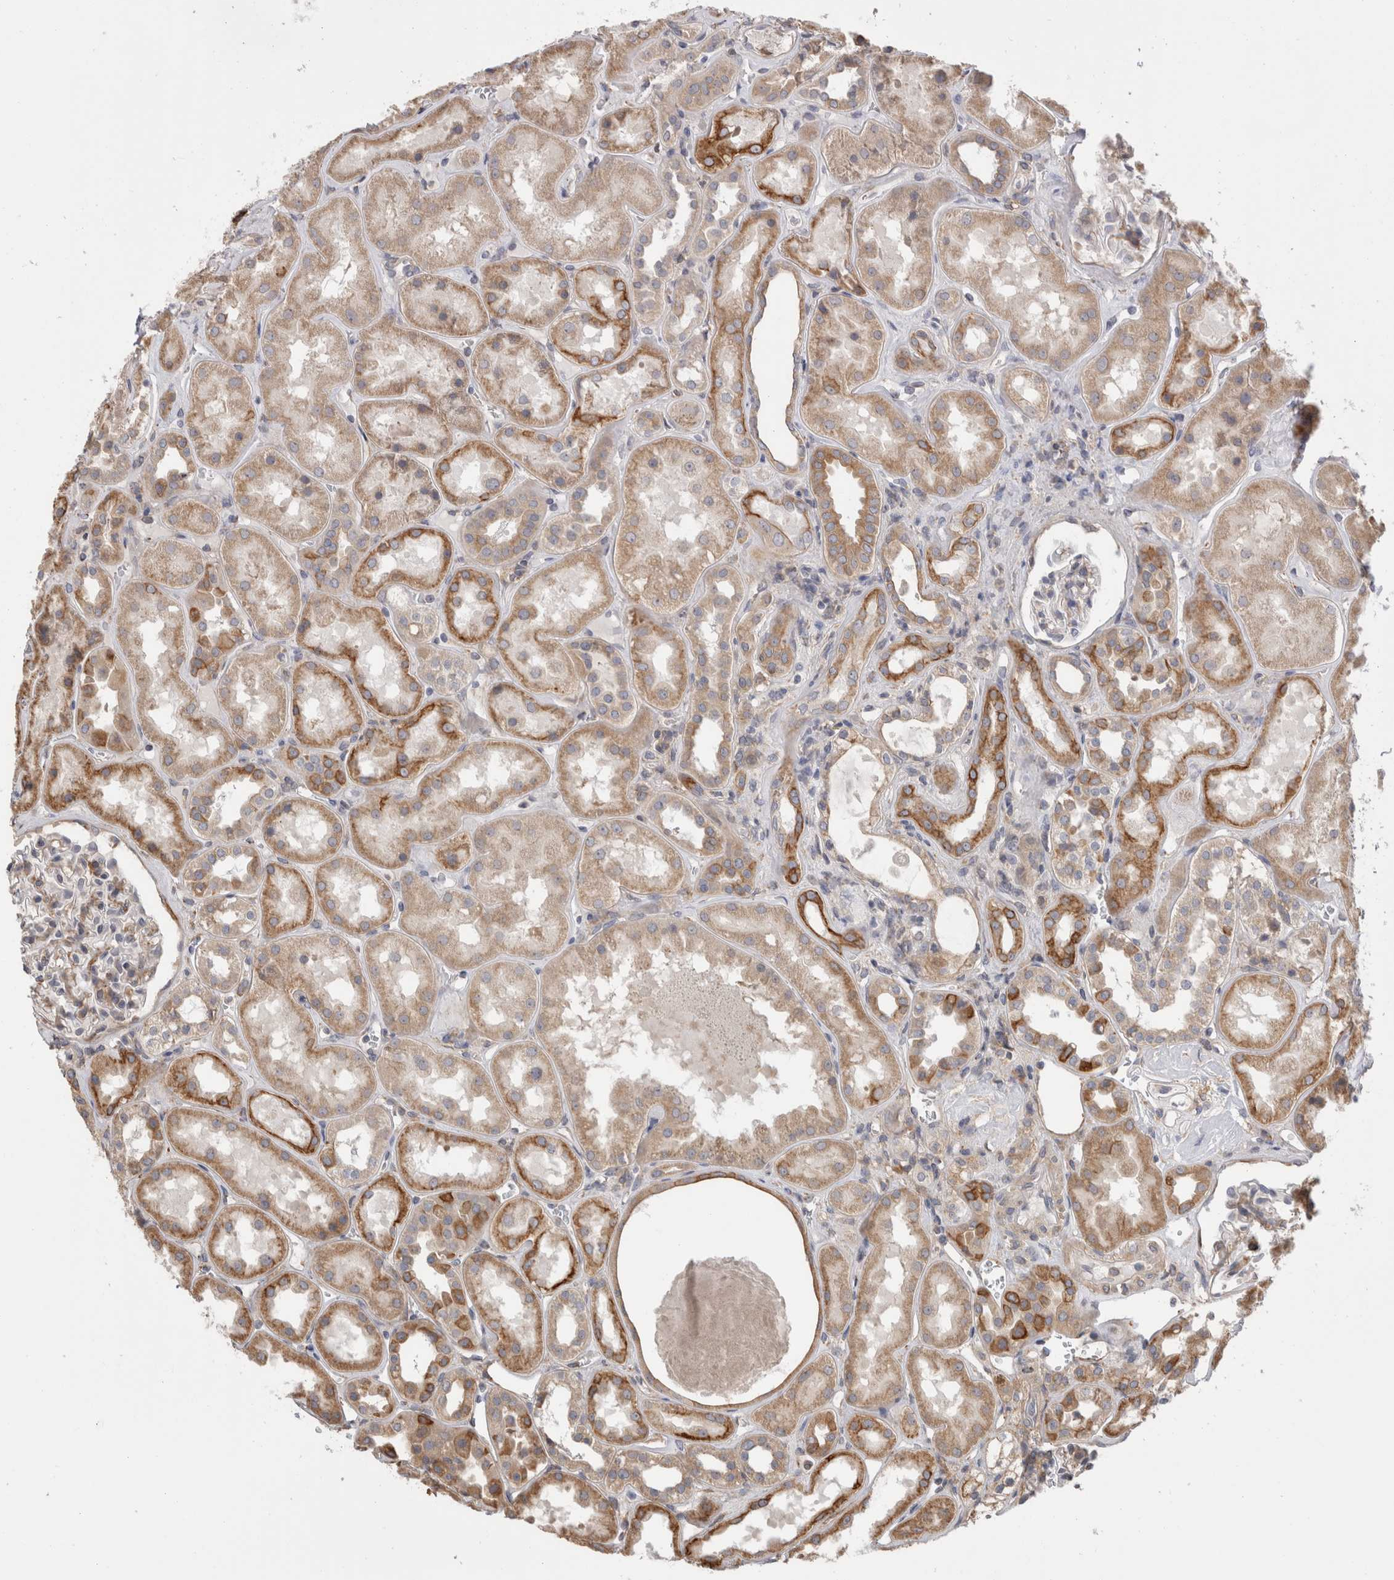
{"staining": {"intensity": "weak", "quantity": "<25%", "location": "cytoplasmic/membranous"}, "tissue": "kidney", "cell_type": "Cells in glomeruli", "image_type": "normal", "snomed": [{"axis": "morphology", "description": "Normal tissue, NOS"}, {"axis": "topography", "description": "Kidney"}], "caption": "DAB immunohistochemical staining of benign kidney demonstrates no significant staining in cells in glomeruli. Nuclei are stained in blue.", "gene": "SMAP2", "patient": {"sex": "male", "age": 70}}